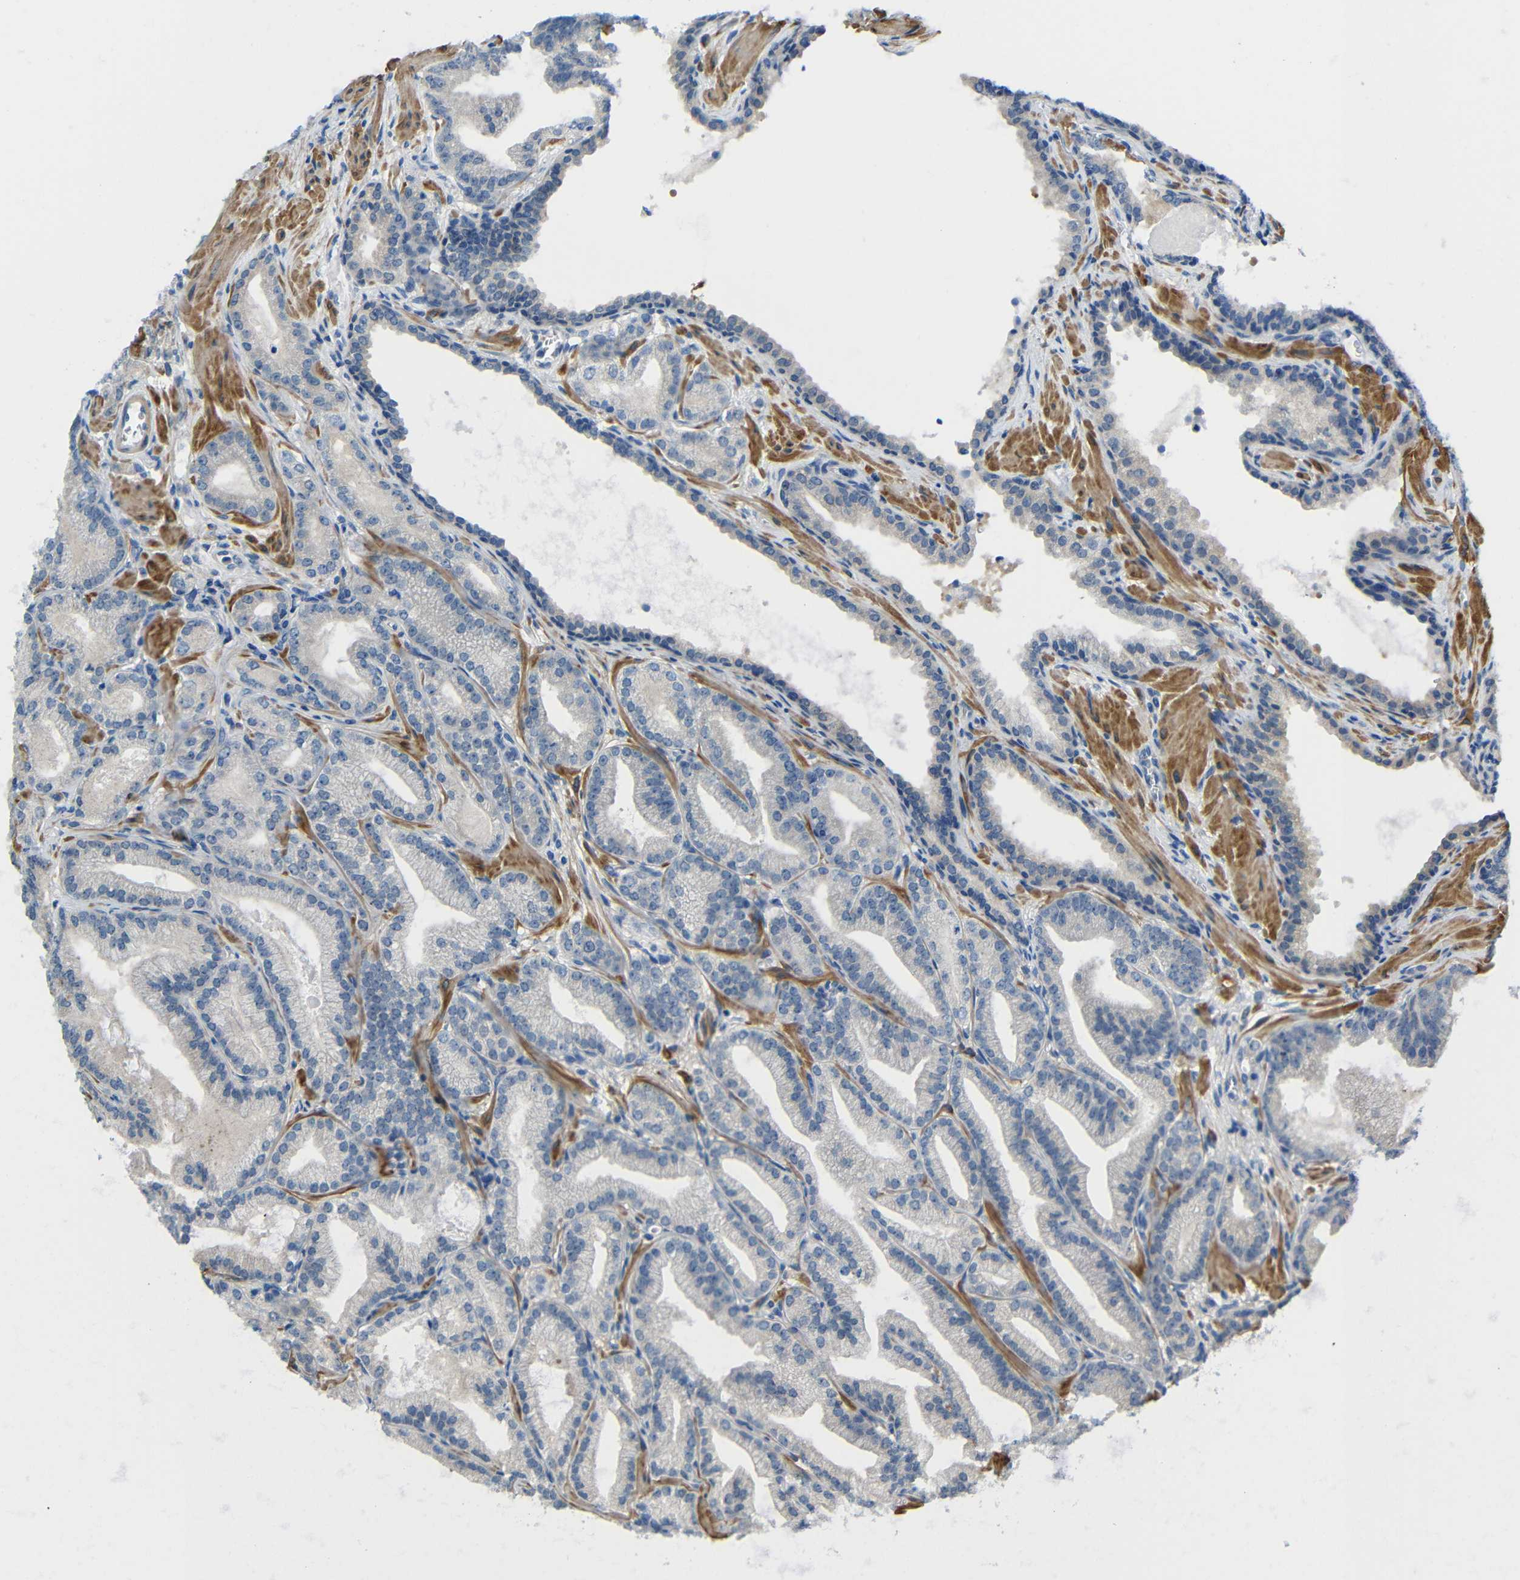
{"staining": {"intensity": "negative", "quantity": "none", "location": "none"}, "tissue": "prostate cancer", "cell_type": "Tumor cells", "image_type": "cancer", "snomed": [{"axis": "morphology", "description": "Adenocarcinoma, Low grade"}, {"axis": "topography", "description": "Prostate"}], "caption": "Prostate cancer was stained to show a protein in brown. There is no significant positivity in tumor cells.", "gene": "NEGR1", "patient": {"sex": "male", "age": 59}}